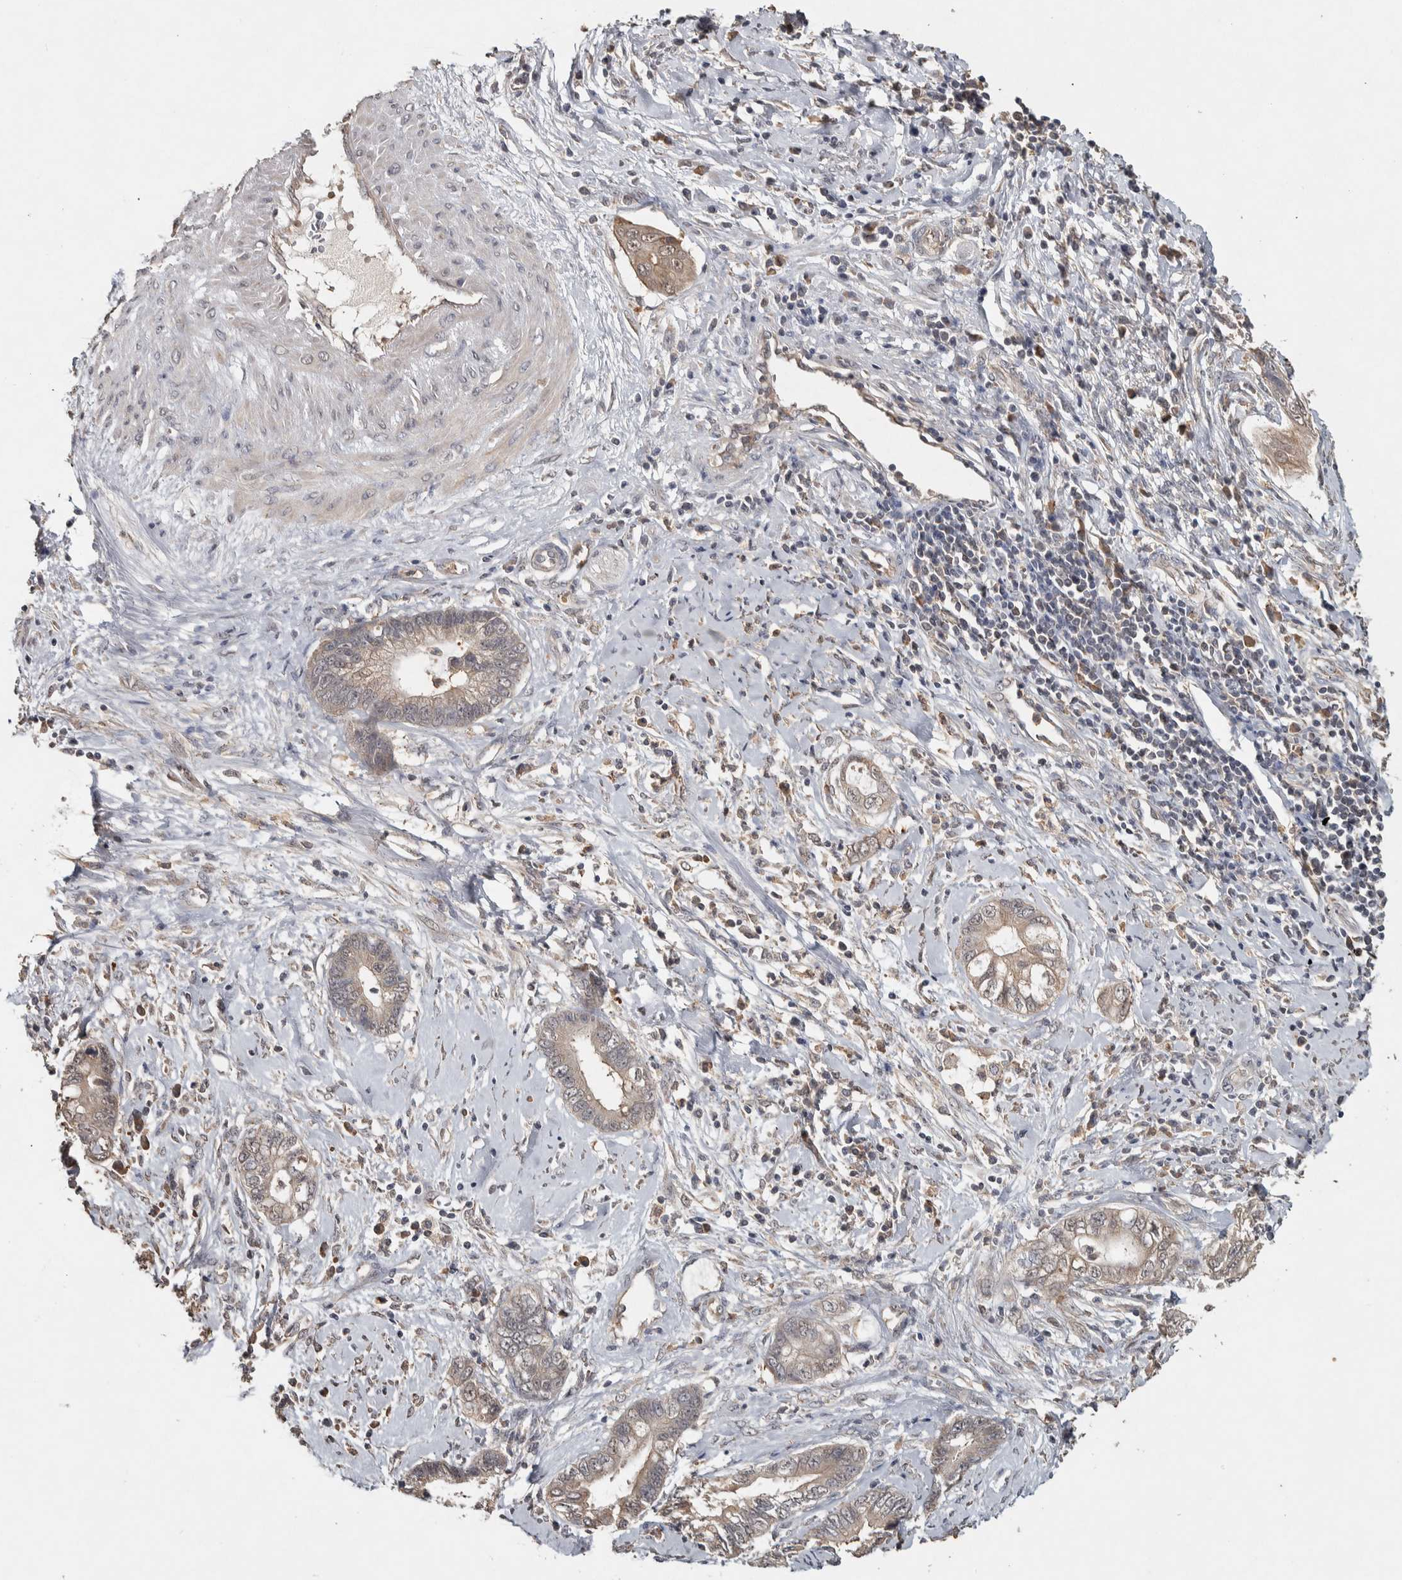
{"staining": {"intensity": "weak", "quantity": "<25%", "location": "cytoplasmic/membranous"}, "tissue": "cervical cancer", "cell_type": "Tumor cells", "image_type": "cancer", "snomed": [{"axis": "morphology", "description": "Adenocarcinoma, NOS"}, {"axis": "topography", "description": "Cervix"}], "caption": "IHC of adenocarcinoma (cervical) reveals no positivity in tumor cells. The staining is performed using DAB brown chromogen with nuclei counter-stained in using hematoxylin.", "gene": "EIF3H", "patient": {"sex": "female", "age": 44}}